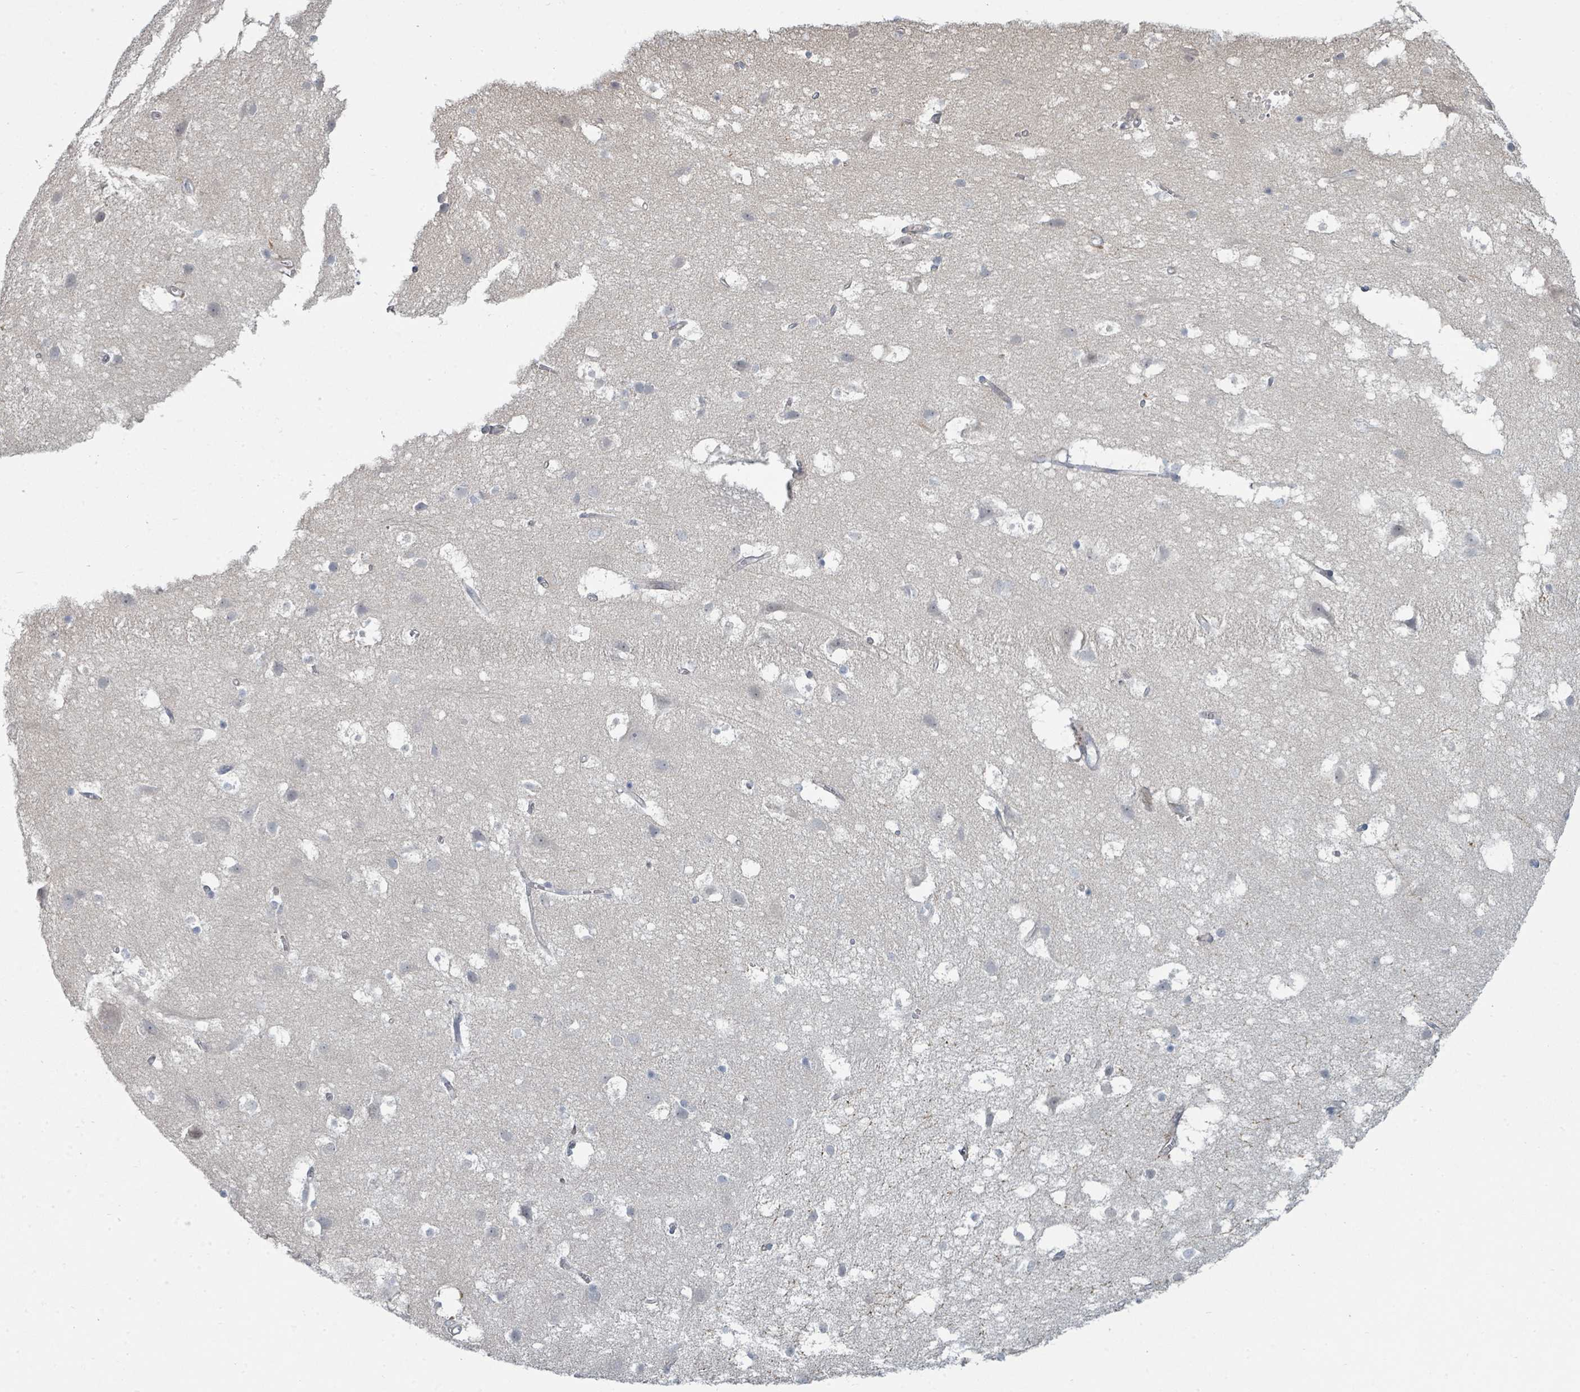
{"staining": {"intensity": "negative", "quantity": "none", "location": "none"}, "tissue": "cerebral cortex", "cell_type": "Endothelial cells", "image_type": "normal", "snomed": [{"axis": "morphology", "description": "Normal tissue, NOS"}, {"axis": "topography", "description": "Cerebral cortex"}], "caption": "A high-resolution photomicrograph shows immunohistochemistry staining of benign cerebral cortex, which displays no significant staining in endothelial cells. Brightfield microscopy of immunohistochemistry stained with DAB (3,3'-diaminobenzidine) (brown) and hematoxylin (blue), captured at high magnification.", "gene": "SLC25A45", "patient": {"sex": "male", "age": 54}}